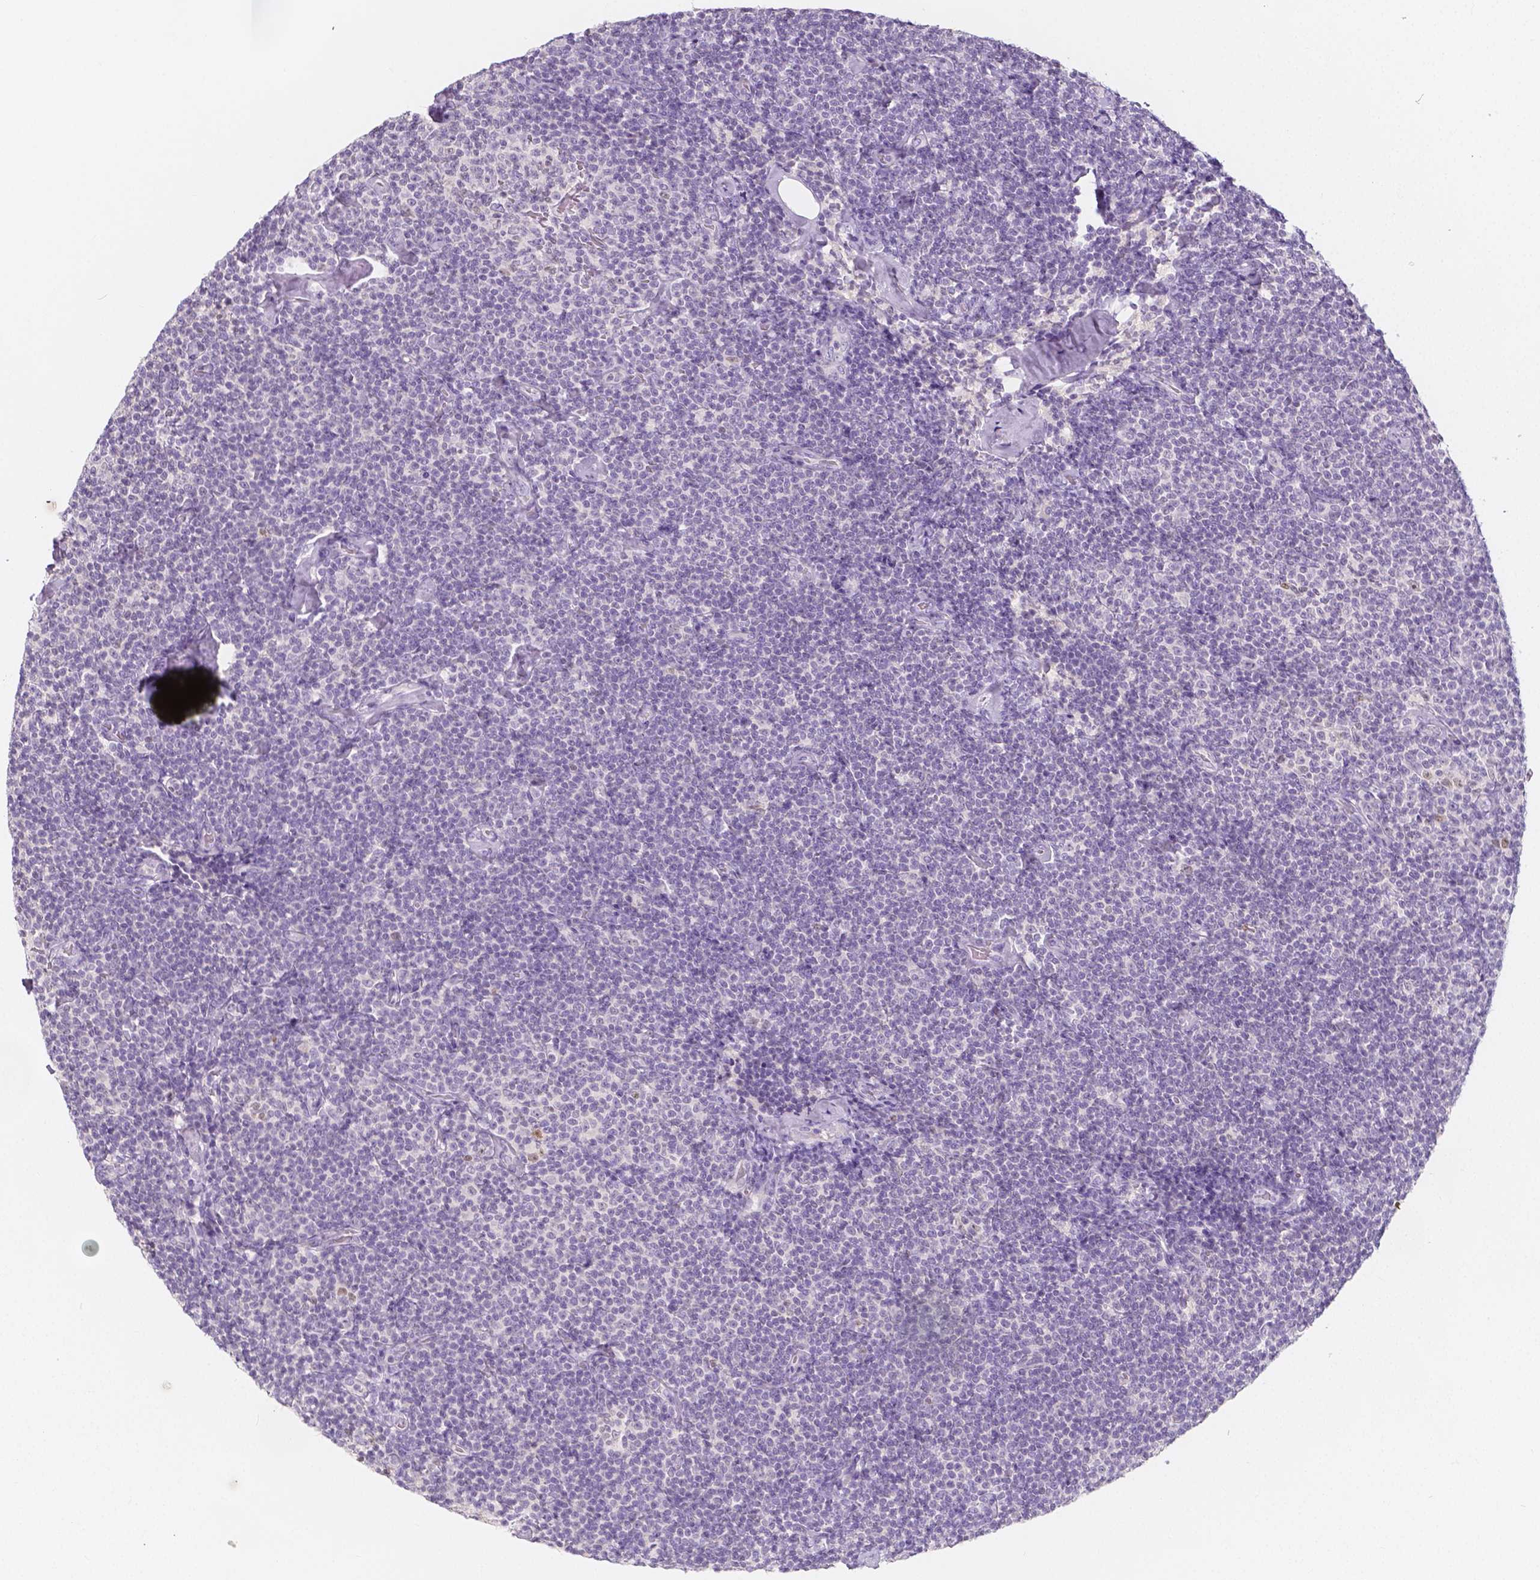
{"staining": {"intensity": "negative", "quantity": "none", "location": "none"}, "tissue": "lymphoma", "cell_type": "Tumor cells", "image_type": "cancer", "snomed": [{"axis": "morphology", "description": "Malignant lymphoma, non-Hodgkin's type, Low grade"}, {"axis": "topography", "description": "Lymph node"}], "caption": "Image shows no significant protein staining in tumor cells of lymphoma. Brightfield microscopy of IHC stained with DAB (brown) and hematoxylin (blue), captured at high magnification.", "gene": "BATF", "patient": {"sex": "male", "age": 81}}